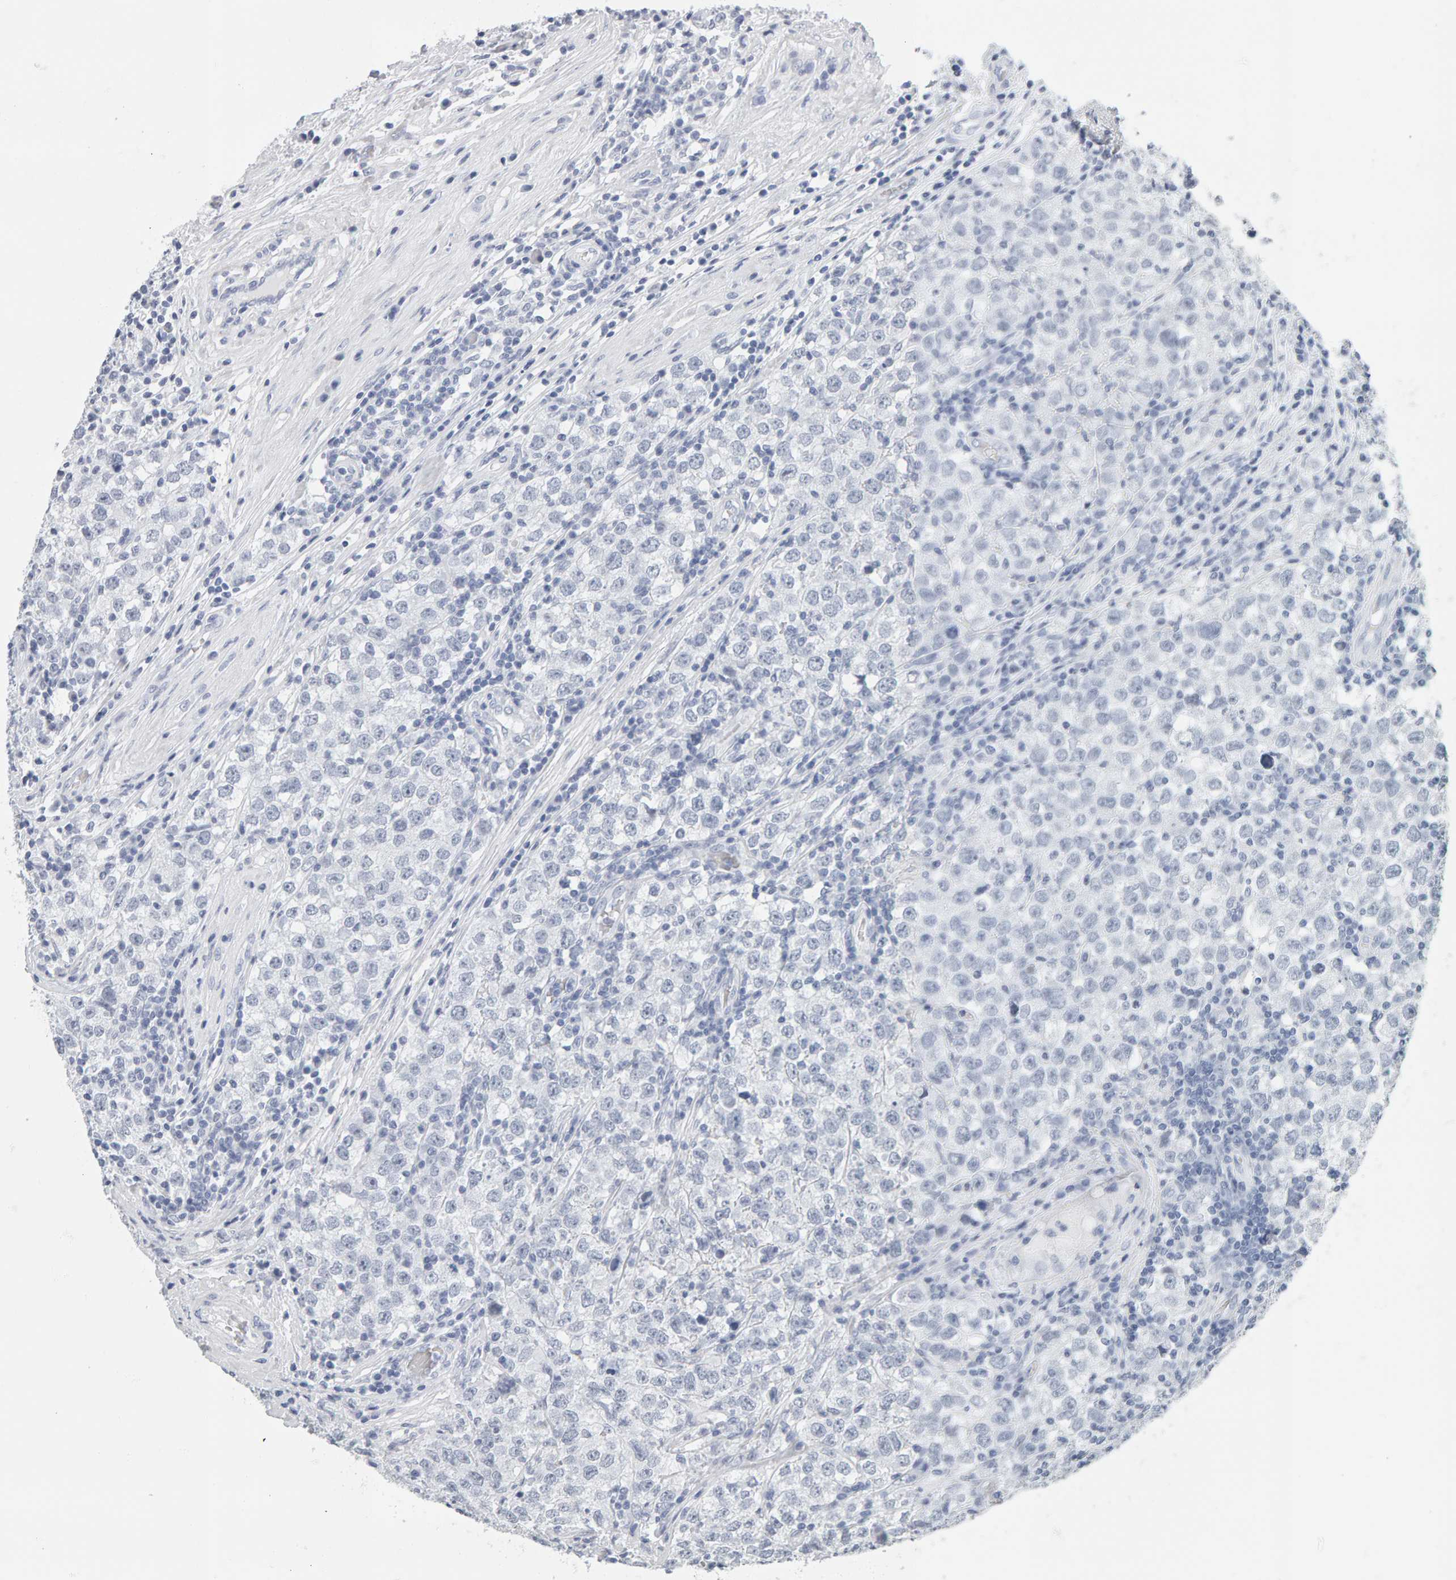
{"staining": {"intensity": "negative", "quantity": "none", "location": "none"}, "tissue": "testis cancer", "cell_type": "Tumor cells", "image_type": "cancer", "snomed": [{"axis": "morphology", "description": "Seminoma, NOS"}, {"axis": "morphology", "description": "Carcinoma, Embryonal, NOS"}, {"axis": "topography", "description": "Testis"}], "caption": "Tumor cells show no significant staining in testis cancer.", "gene": "SPACA3", "patient": {"sex": "male", "age": 28}}